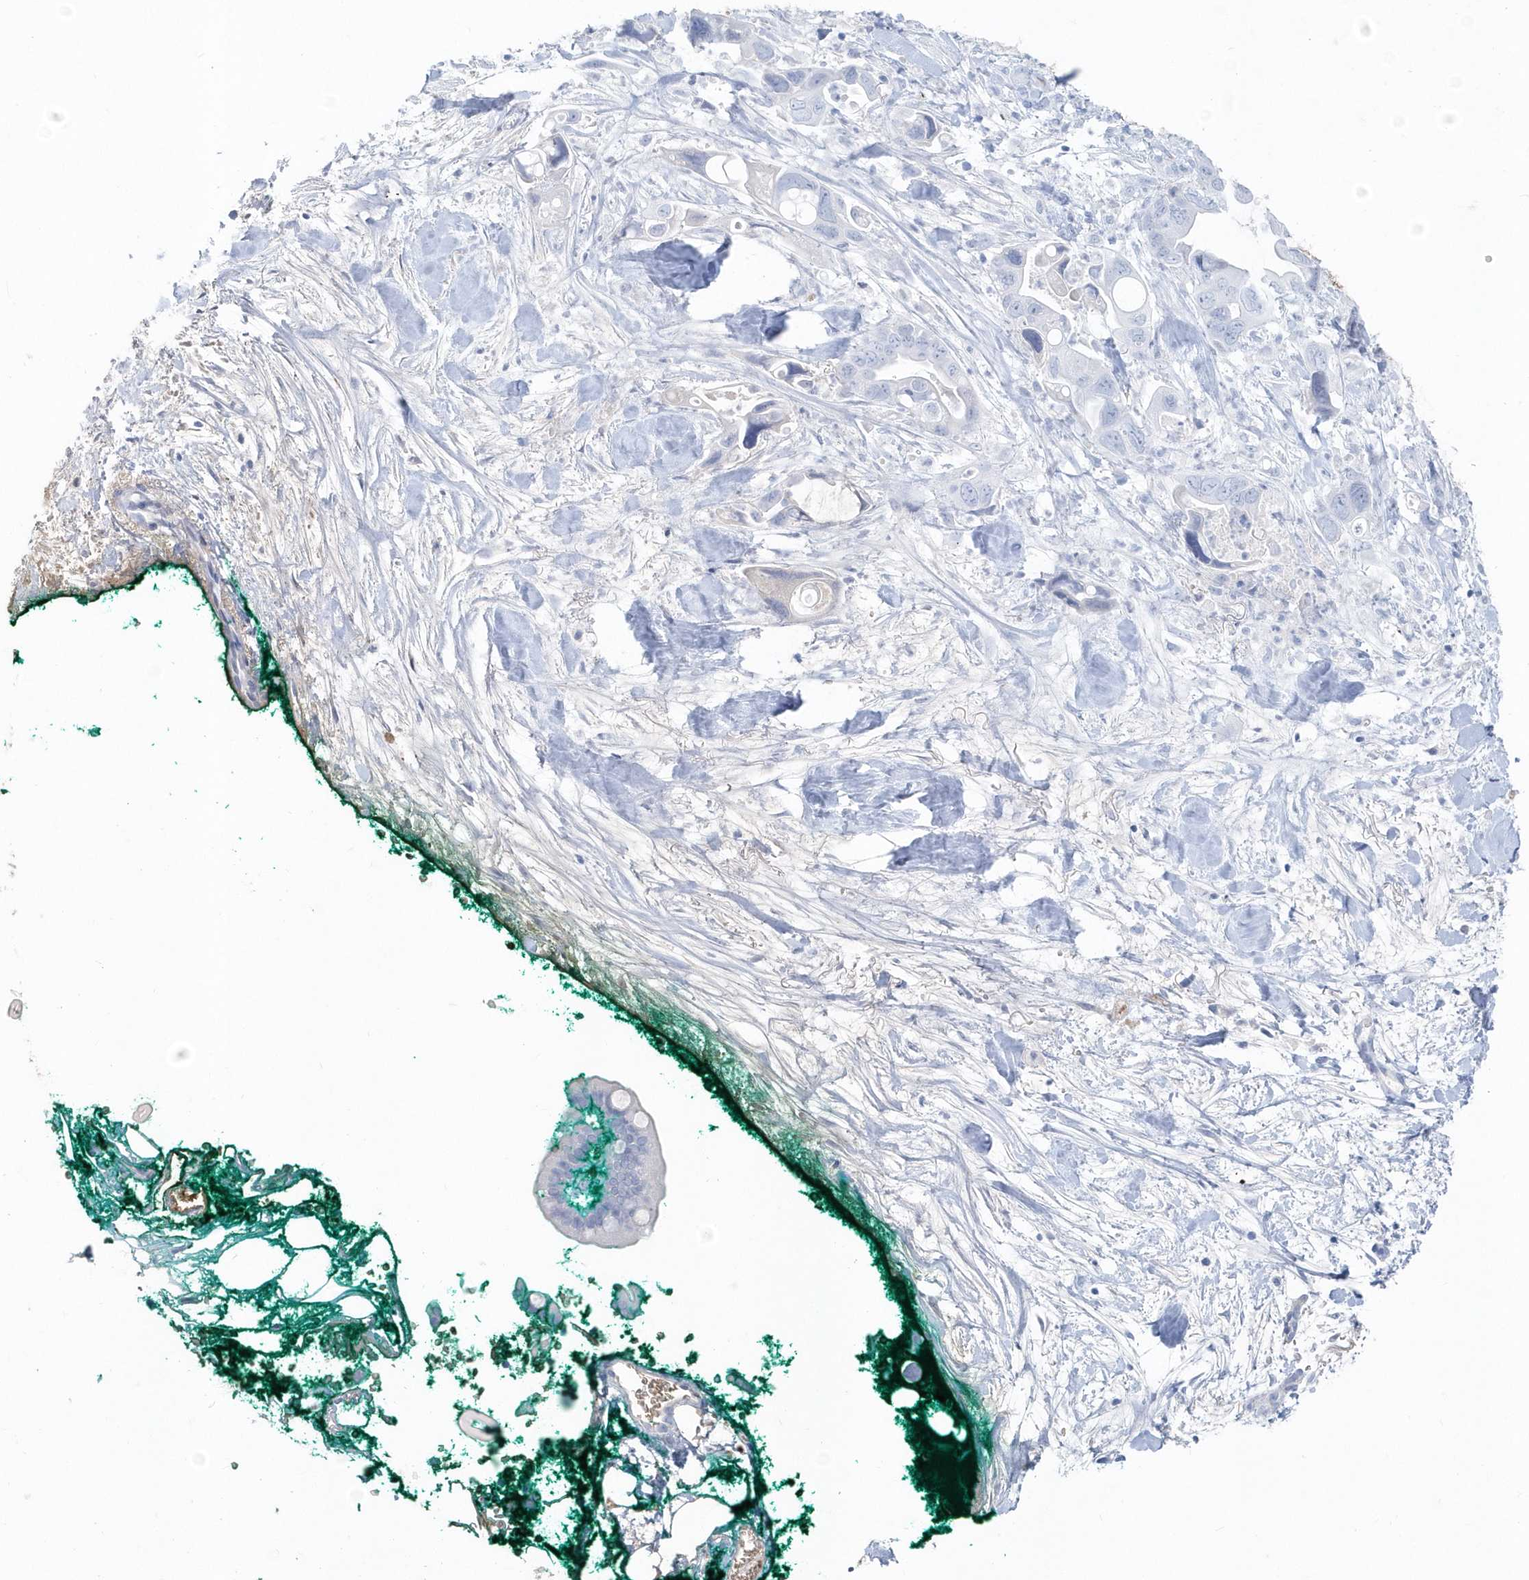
{"staining": {"intensity": "negative", "quantity": "none", "location": "none"}, "tissue": "pancreatic cancer", "cell_type": "Tumor cells", "image_type": "cancer", "snomed": [{"axis": "morphology", "description": "Adenocarcinoma, NOS"}, {"axis": "topography", "description": "Pancreas"}], "caption": "Human pancreatic cancer (adenocarcinoma) stained for a protein using IHC displays no positivity in tumor cells.", "gene": "HBA2", "patient": {"sex": "female", "age": 72}}